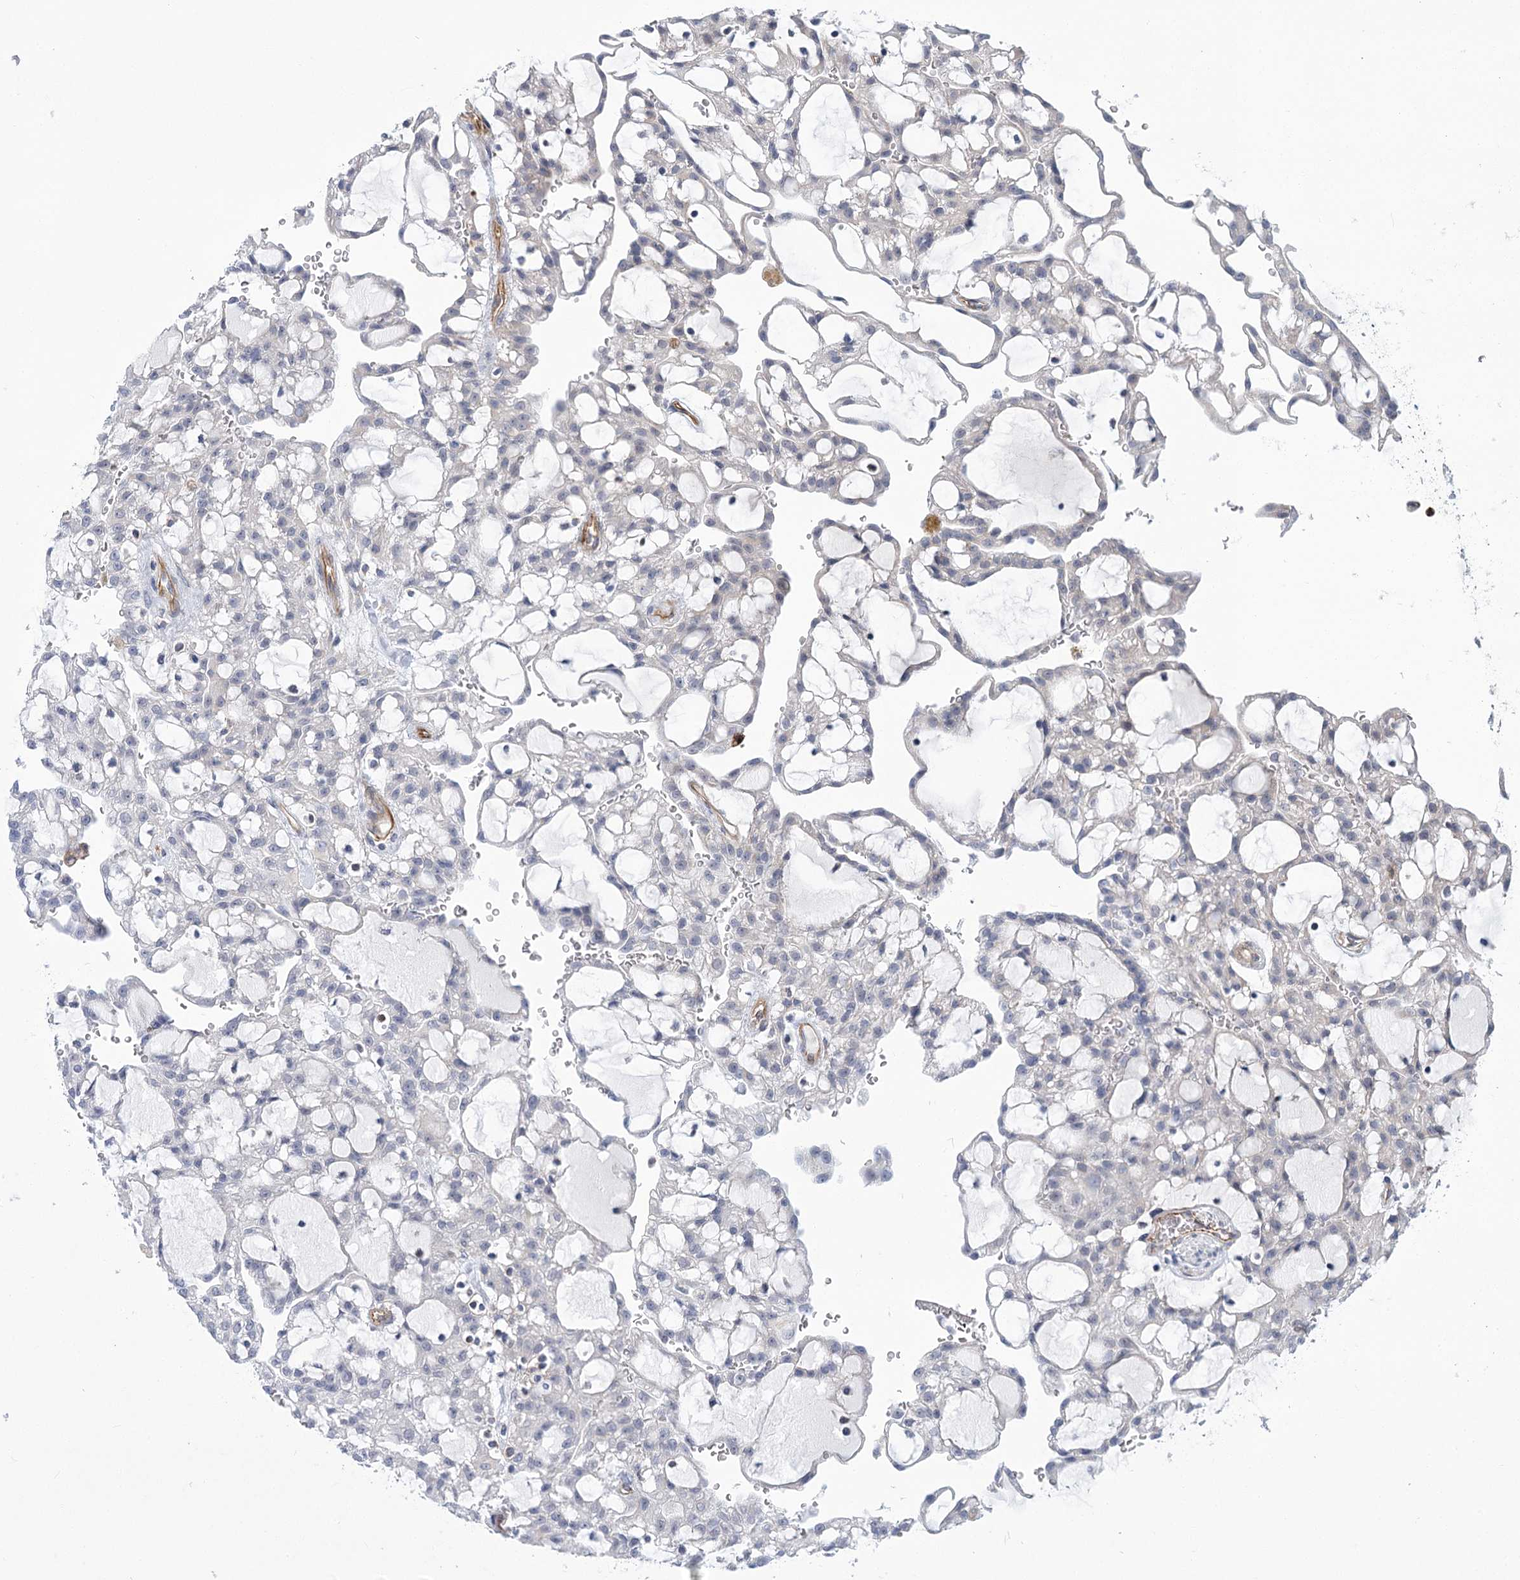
{"staining": {"intensity": "negative", "quantity": "none", "location": "none"}, "tissue": "renal cancer", "cell_type": "Tumor cells", "image_type": "cancer", "snomed": [{"axis": "morphology", "description": "Adenocarcinoma, NOS"}, {"axis": "topography", "description": "Kidney"}], "caption": "A high-resolution histopathology image shows immunohistochemistry staining of renal cancer, which displays no significant expression in tumor cells.", "gene": "THAP6", "patient": {"sex": "male", "age": 63}}